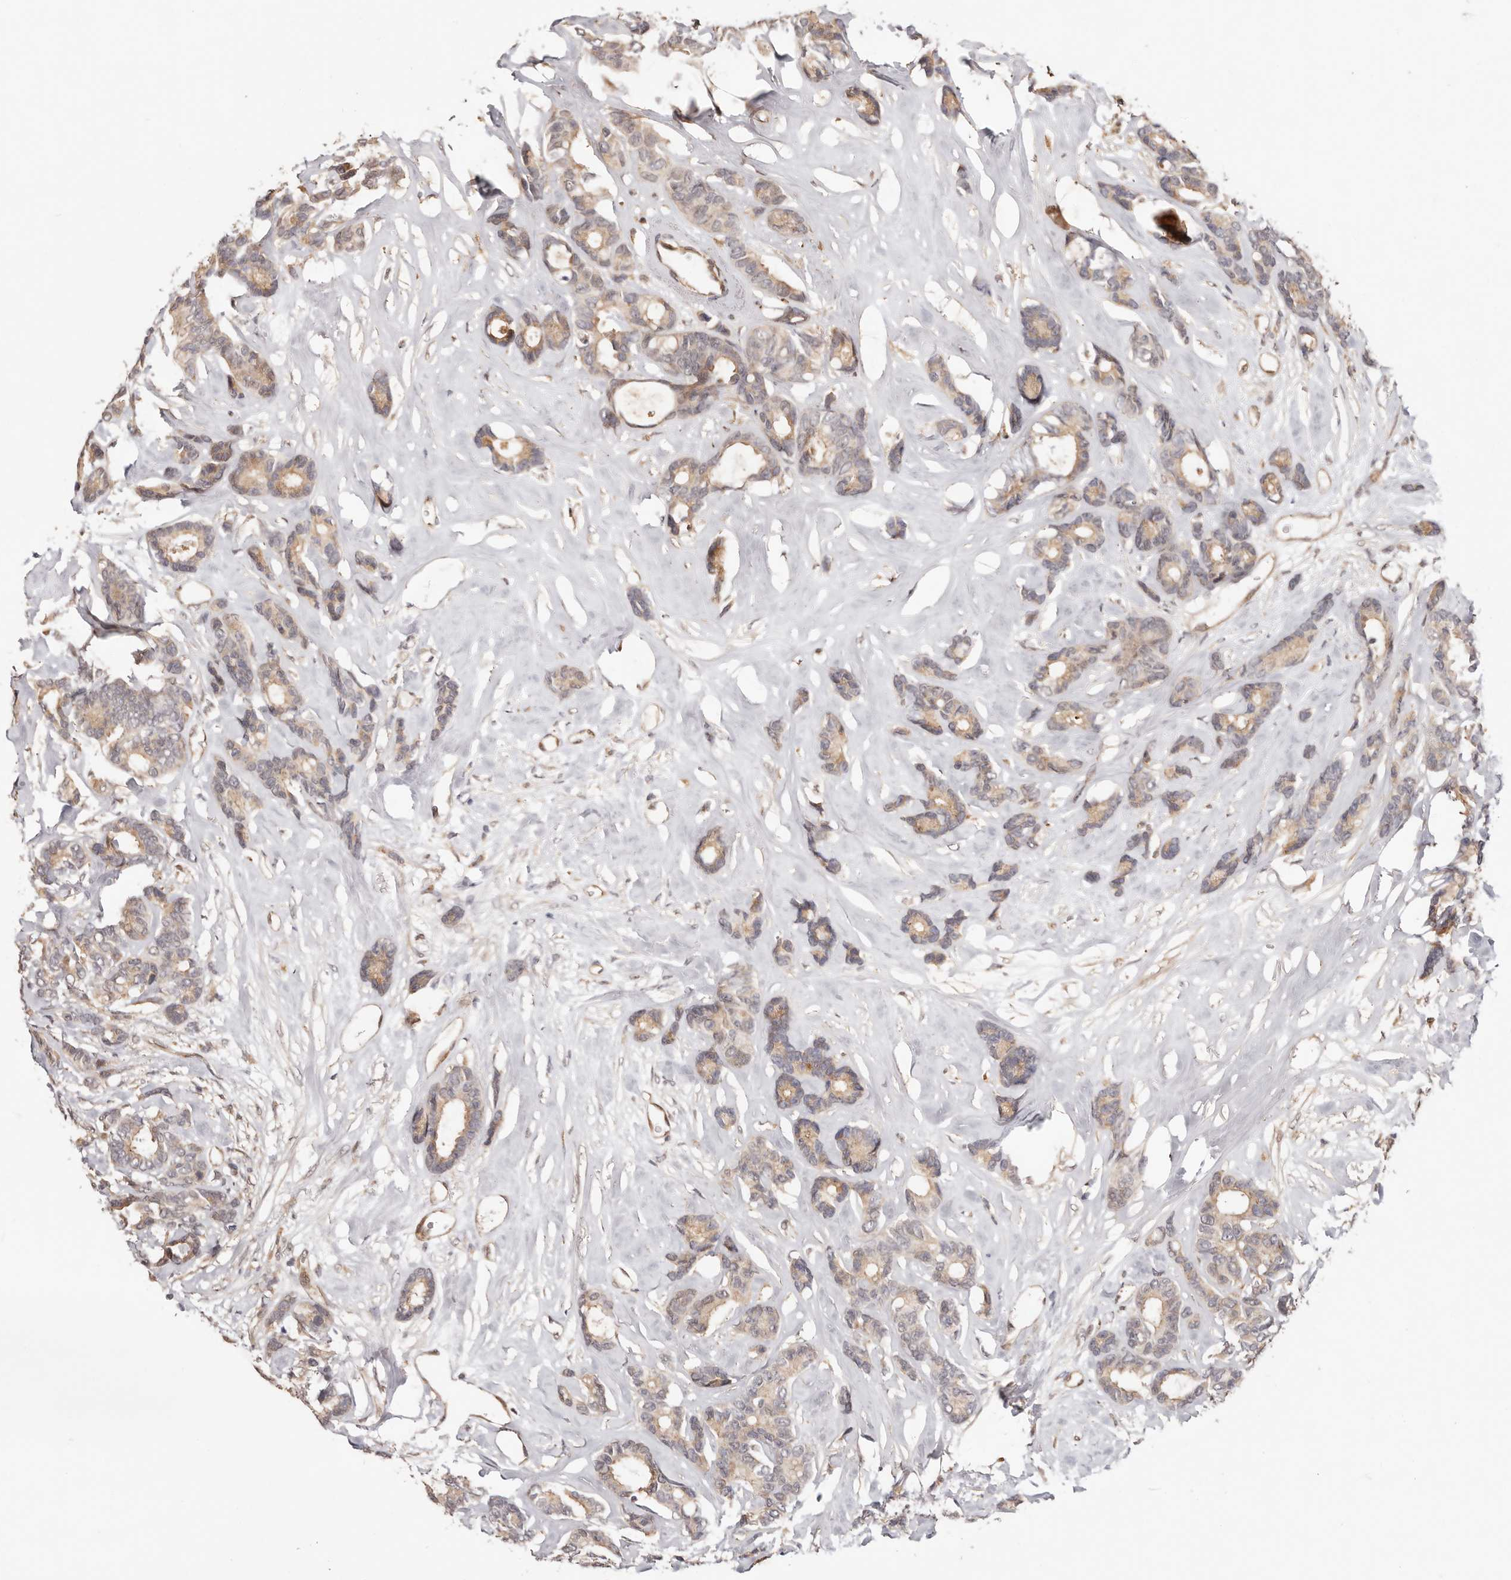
{"staining": {"intensity": "weak", "quantity": "25%-75%", "location": "cytoplasmic/membranous"}, "tissue": "breast cancer", "cell_type": "Tumor cells", "image_type": "cancer", "snomed": [{"axis": "morphology", "description": "Duct carcinoma"}, {"axis": "topography", "description": "Breast"}], "caption": "Invasive ductal carcinoma (breast) stained with a brown dye exhibits weak cytoplasmic/membranous positive staining in approximately 25%-75% of tumor cells.", "gene": "TRIP13", "patient": {"sex": "female", "age": 87}}